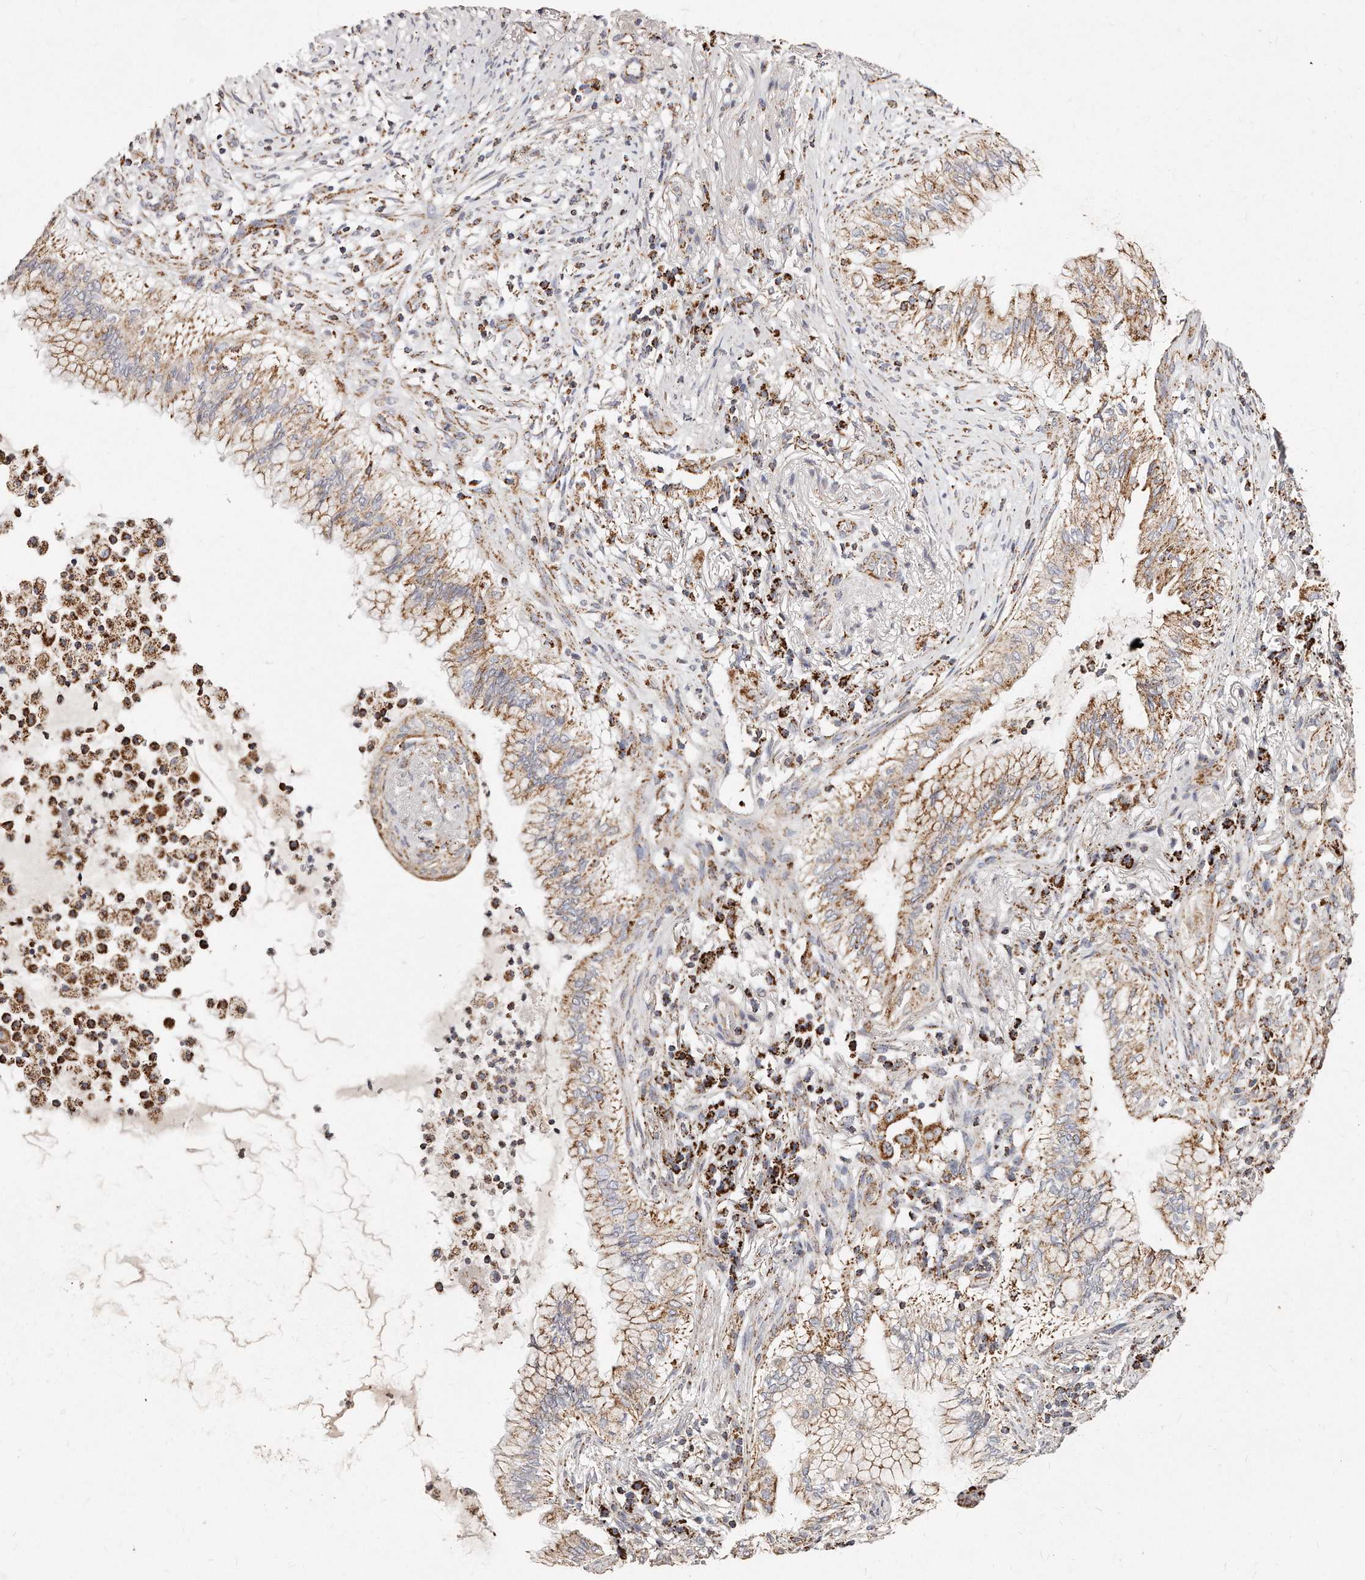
{"staining": {"intensity": "moderate", "quantity": ">75%", "location": "cytoplasmic/membranous"}, "tissue": "lung cancer", "cell_type": "Tumor cells", "image_type": "cancer", "snomed": [{"axis": "morphology", "description": "Adenocarcinoma, NOS"}, {"axis": "topography", "description": "Lung"}], "caption": "This histopathology image reveals immunohistochemistry (IHC) staining of human lung cancer, with medium moderate cytoplasmic/membranous positivity in approximately >75% of tumor cells.", "gene": "RTKN", "patient": {"sex": "female", "age": 70}}